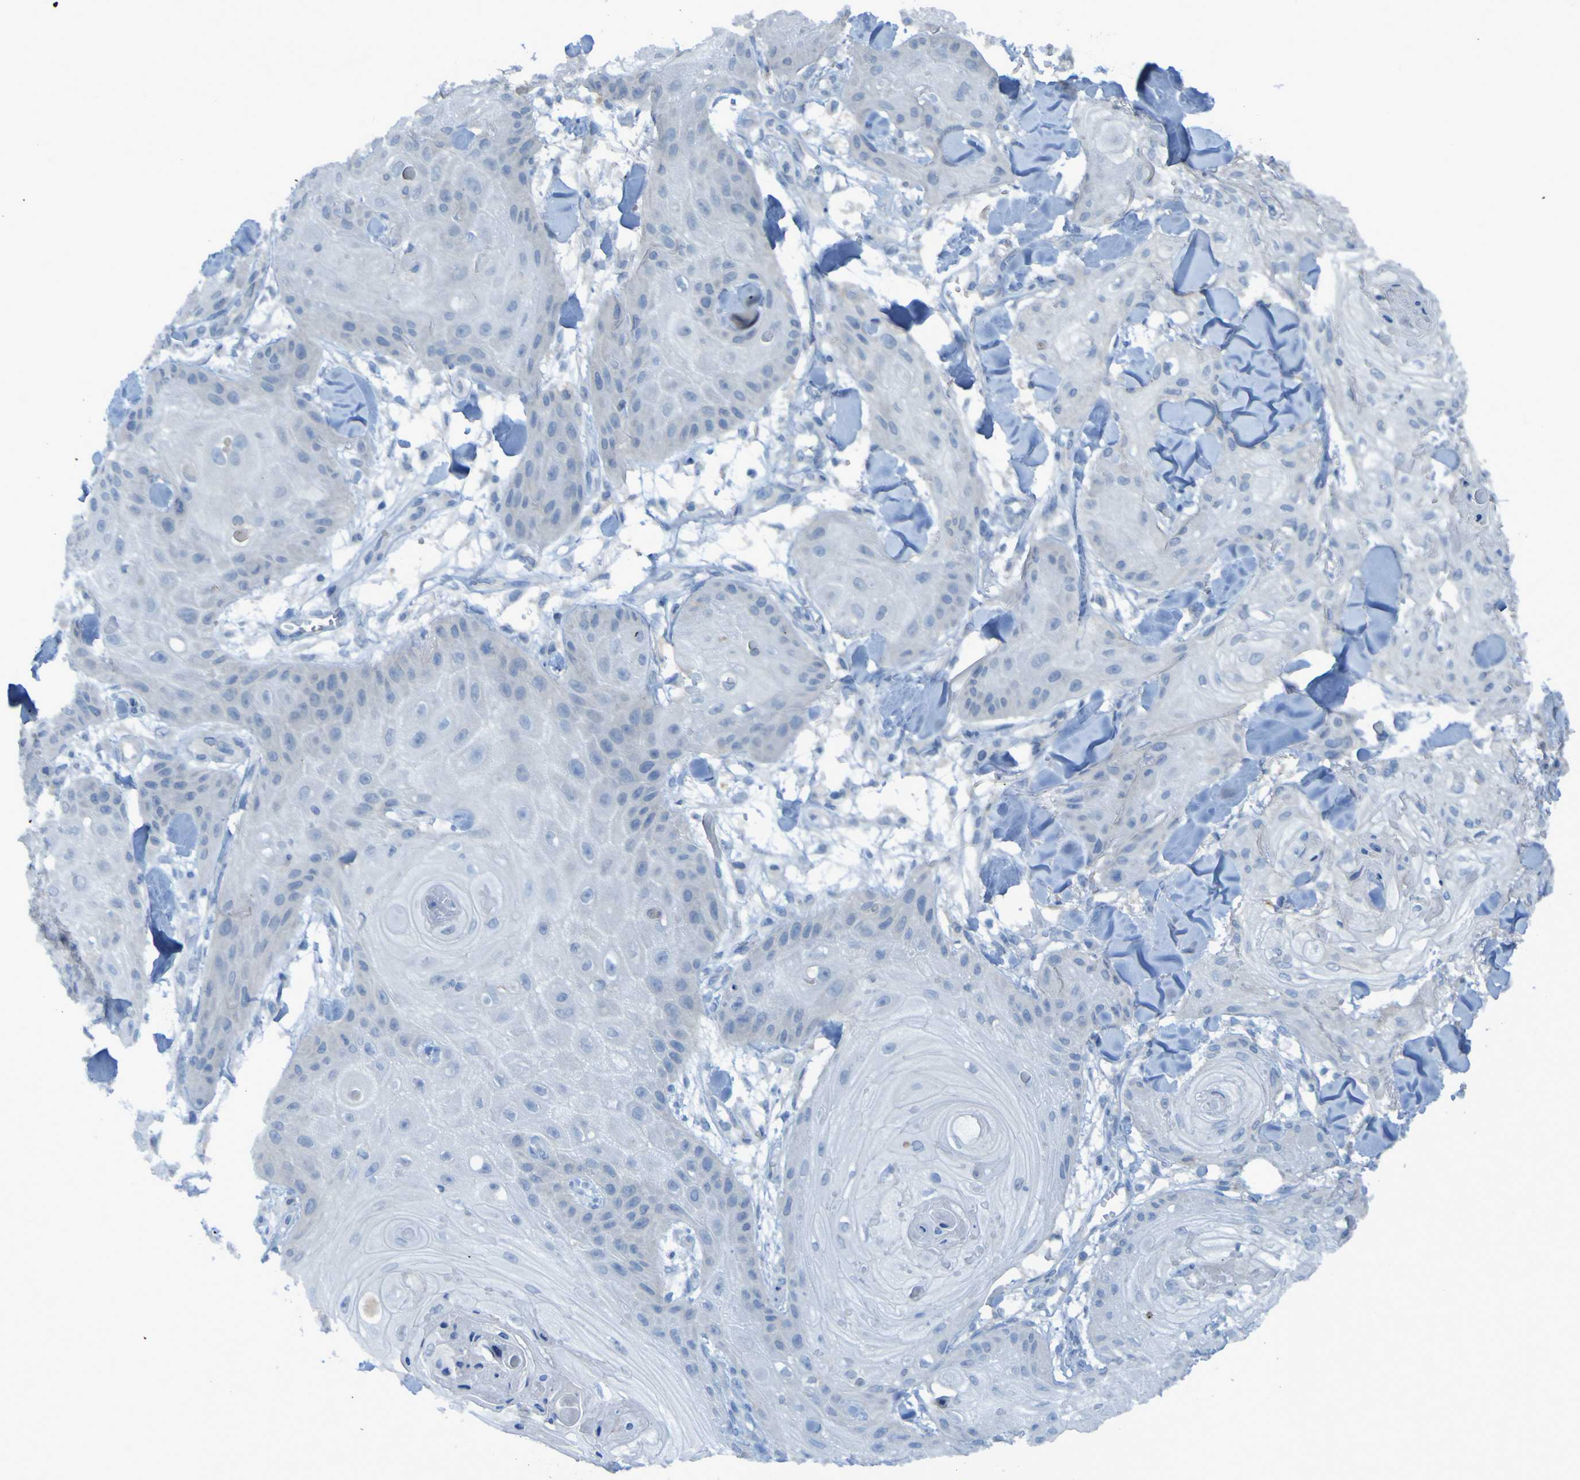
{"staining": {"intensity": "negative", "quantity": "none", "location": "none"}, "tissue": "skin cancer", "cell_type": "Tumor cells", "image_type": "cancer", "snomed": [{"axis": "morphology", "description": "Squamous cell carcinoma, NOS"}, {"axis": "topography", "description": "Skin"}], "caption": "This is an IHC image of human skin squamous cell carcinoma. There is no positivity in tumor cells.", "gene": "SGK2", "patient": {"sex": "male", "age": 74}}